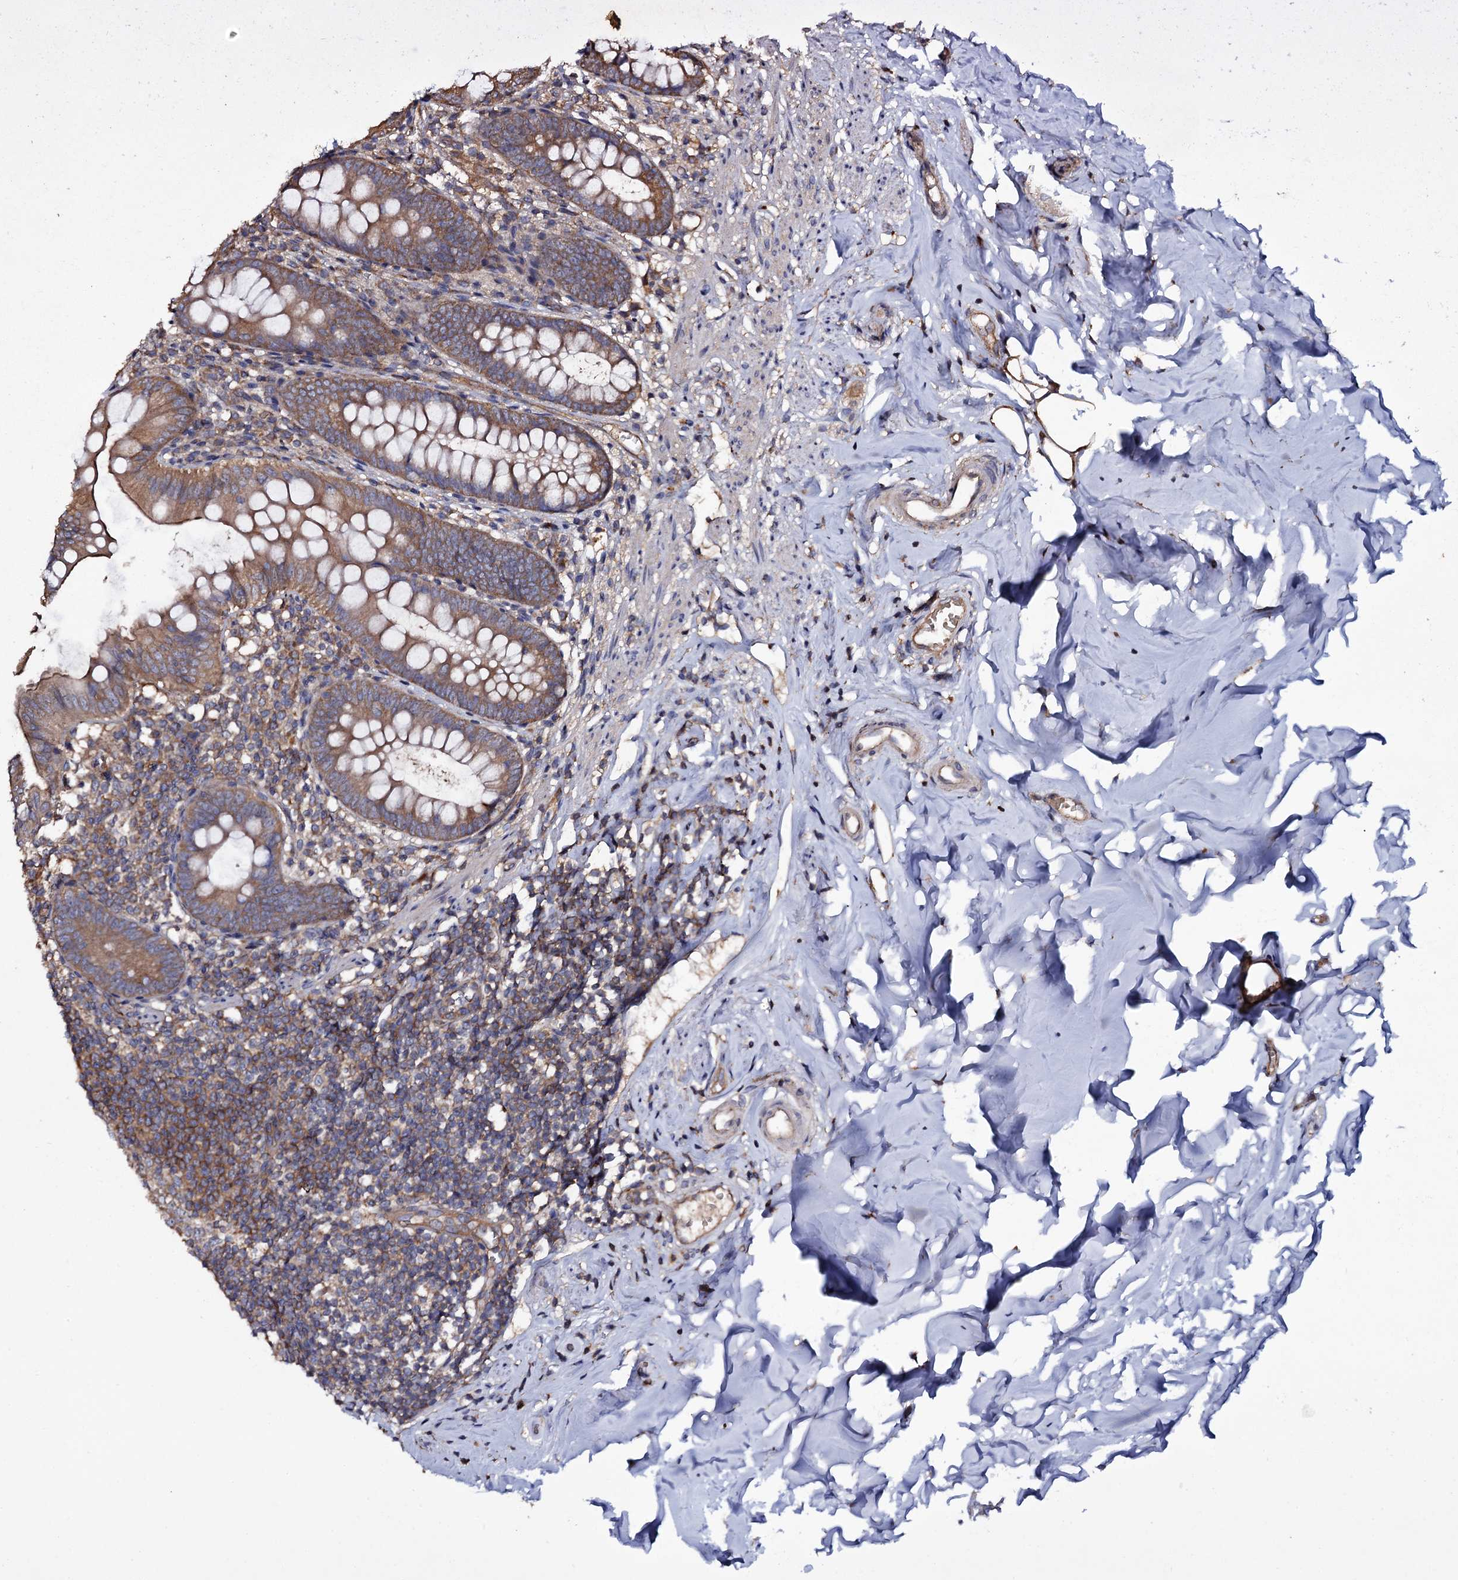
{"staining": {"intensity": "moderate", "quantity": ">75%", "location": "cytoplasmic/membranous"}, "tissue": "appendix", "cell_type": "Glandular cells", "image_type": "normal", "snomed": [{"axis": "morphology", "description": "Normal tissue, NOS"}, {"axis": "topography", "description": "Appendix"}], "caption": "Immunohistochemical staining of normal human appendix reveals medium levels of moderate cytoplasmic/membranous expression in approximately >75% of glandular cells. The staining is performed using DAB (3,3'-diaminobenzidine) brown chromogen to label protein expression. The nuclei are counter-stained blue using hematoxylin.", "gene": "TTC23", "patient": {"sex": "female", "age": 51}}